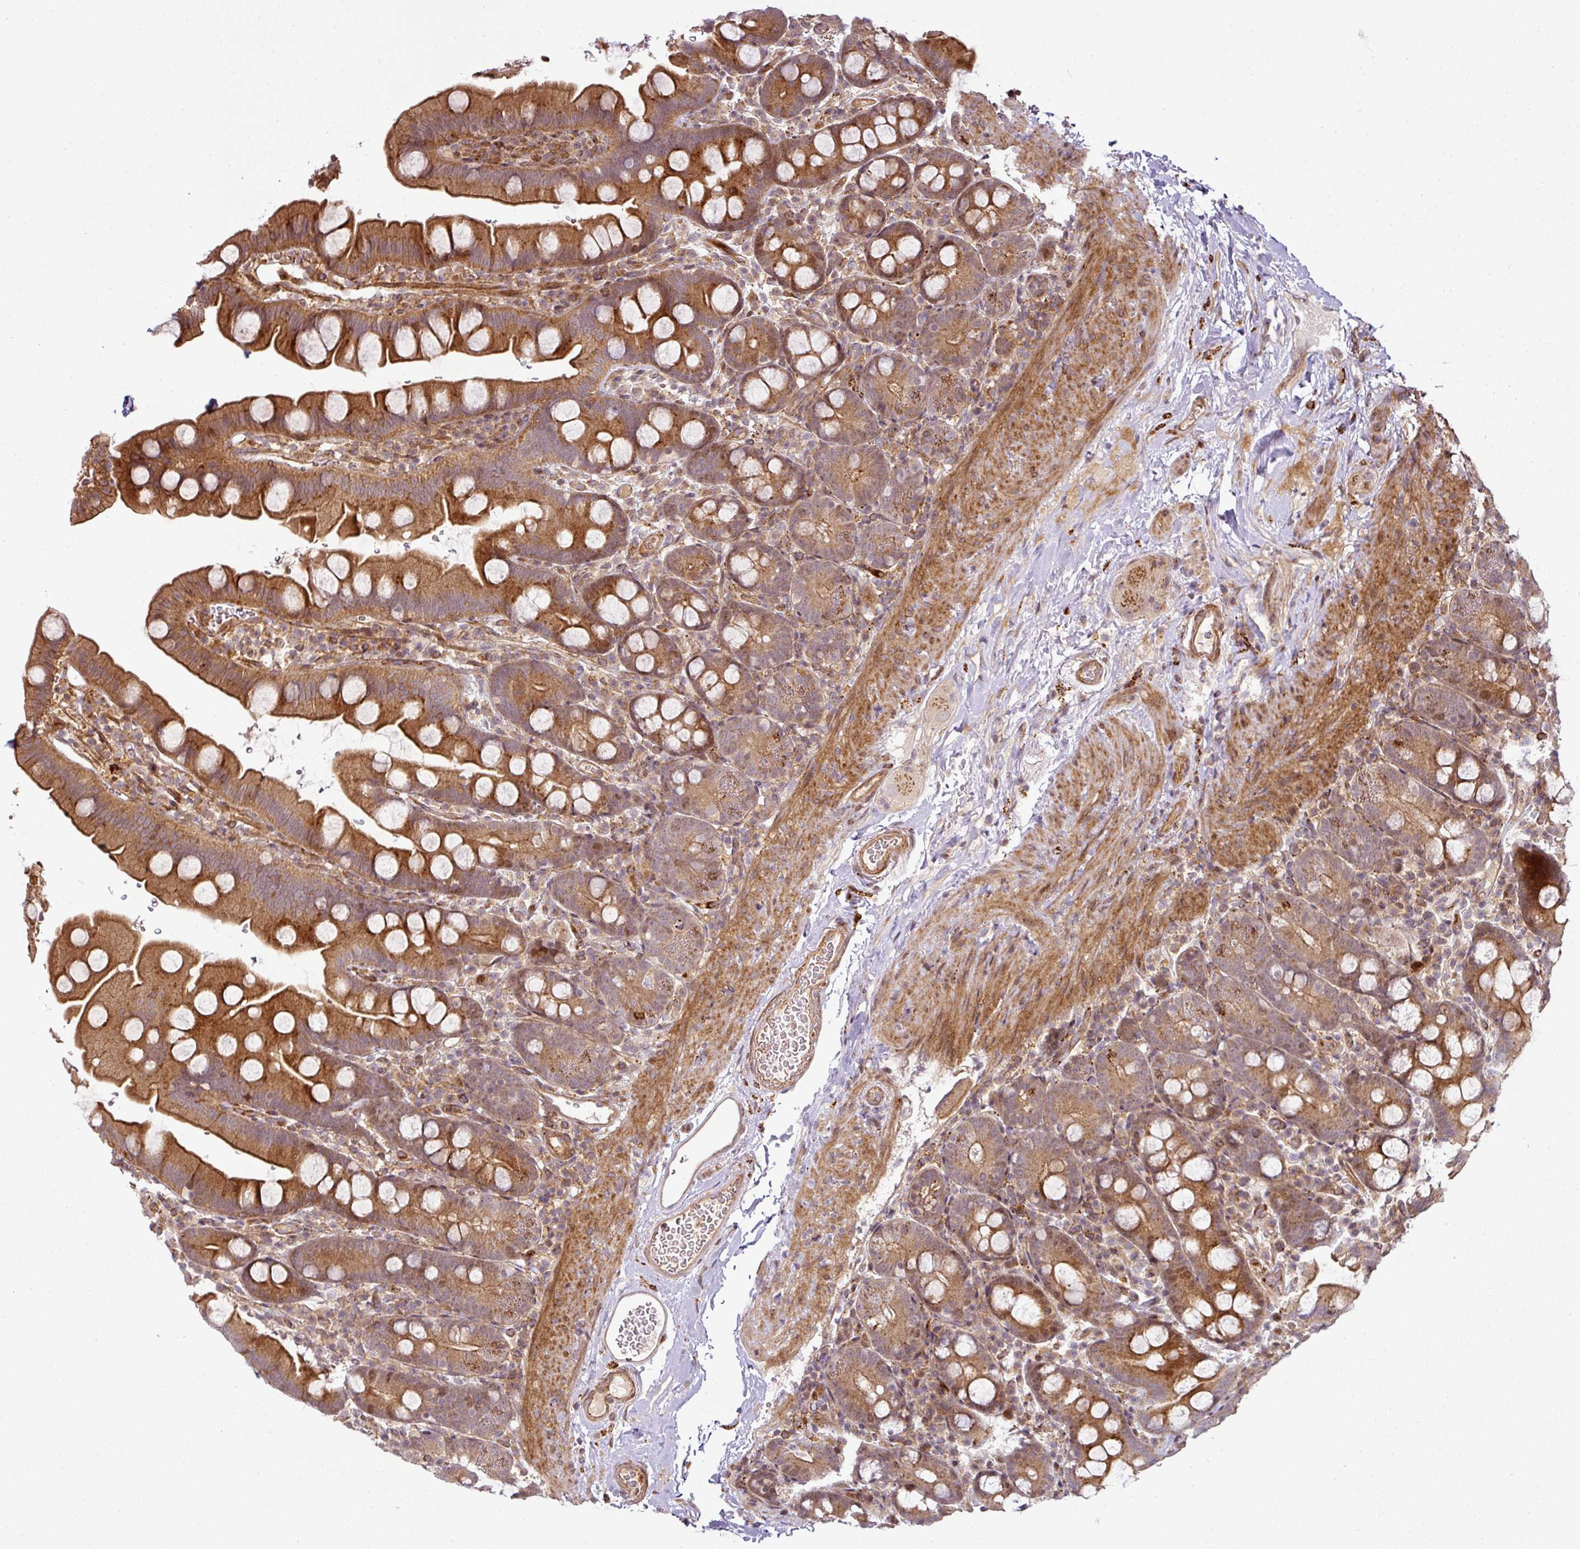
{"staining": {"intensity": "strong", "quantity": "25%-75%", "location": "cytoplasmic/membranous"}, "tissue": "small intestine", "cell_type": "Glandular cells", "image_type": "normal", "snomed": [{"axis": "morphology", "description": "Normal tissue, NOS"}, {"axis": "topography", "description": "Small intestine"}], "caption": "Normal small intestine was stained to show a protein in brown. There is high levels of strong cytoplasmic/membranous positivity in approximately 25%-75% of glandular cells.", "gene": "ATAT1", "patient": {"sex": "female", "age": 68}}